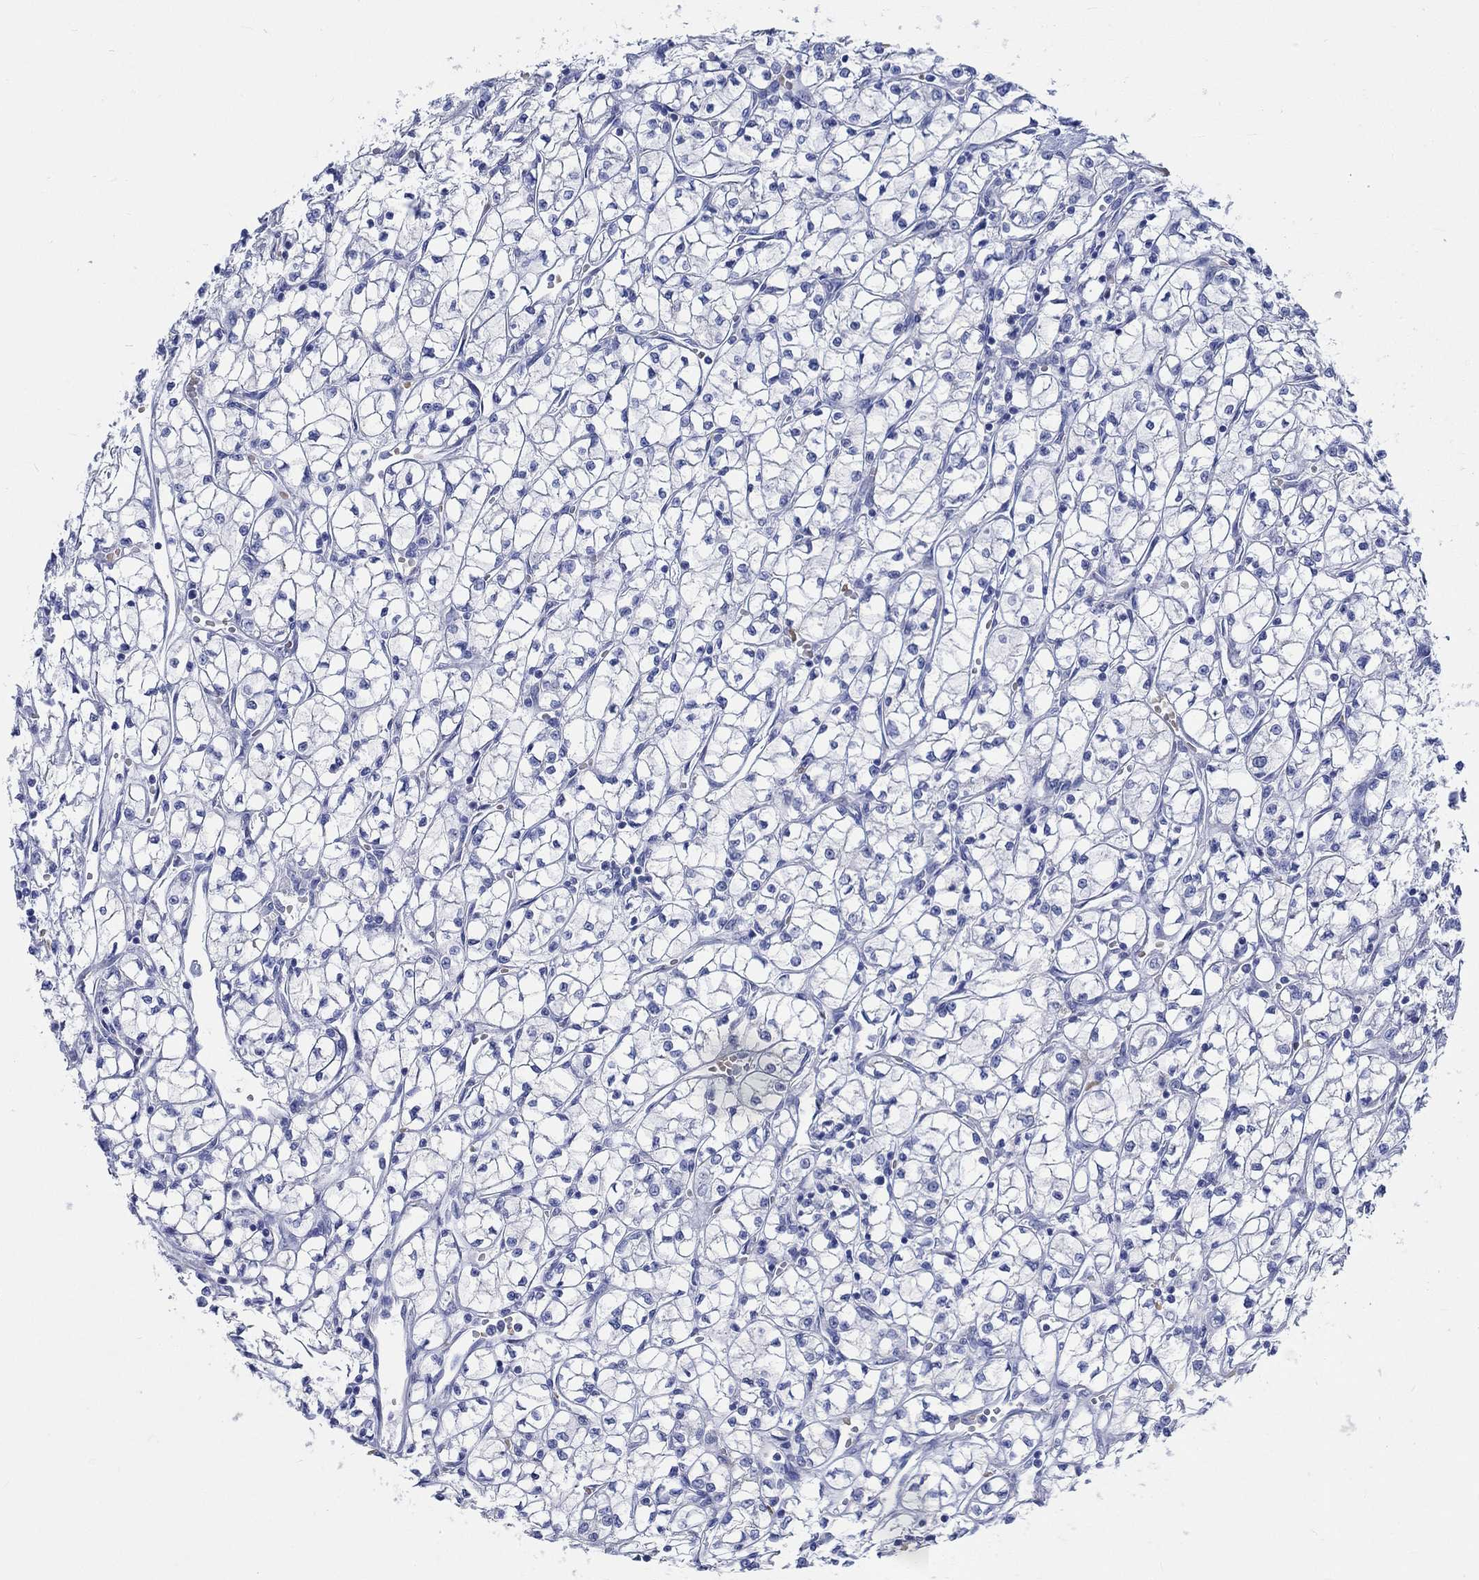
{"staining": {"intensity": "negative", "quantity": "none", "location": "none"}, "tissue": "renal cancer", "cell_type": "Tumor cells", "image_type": "cancer", "snomed": [{"axis": "morphology", "description": "Adenocarcinoma, NOS"}, {"axis": "topography", "description": "Kidney"}], "caption": "DAB immunohistochemical staining of human renal adenocarcinoma reveals no significant staining in tumor cells.", "gene": "KCNA1", "patient": {"sex": "female", "age": 64}}